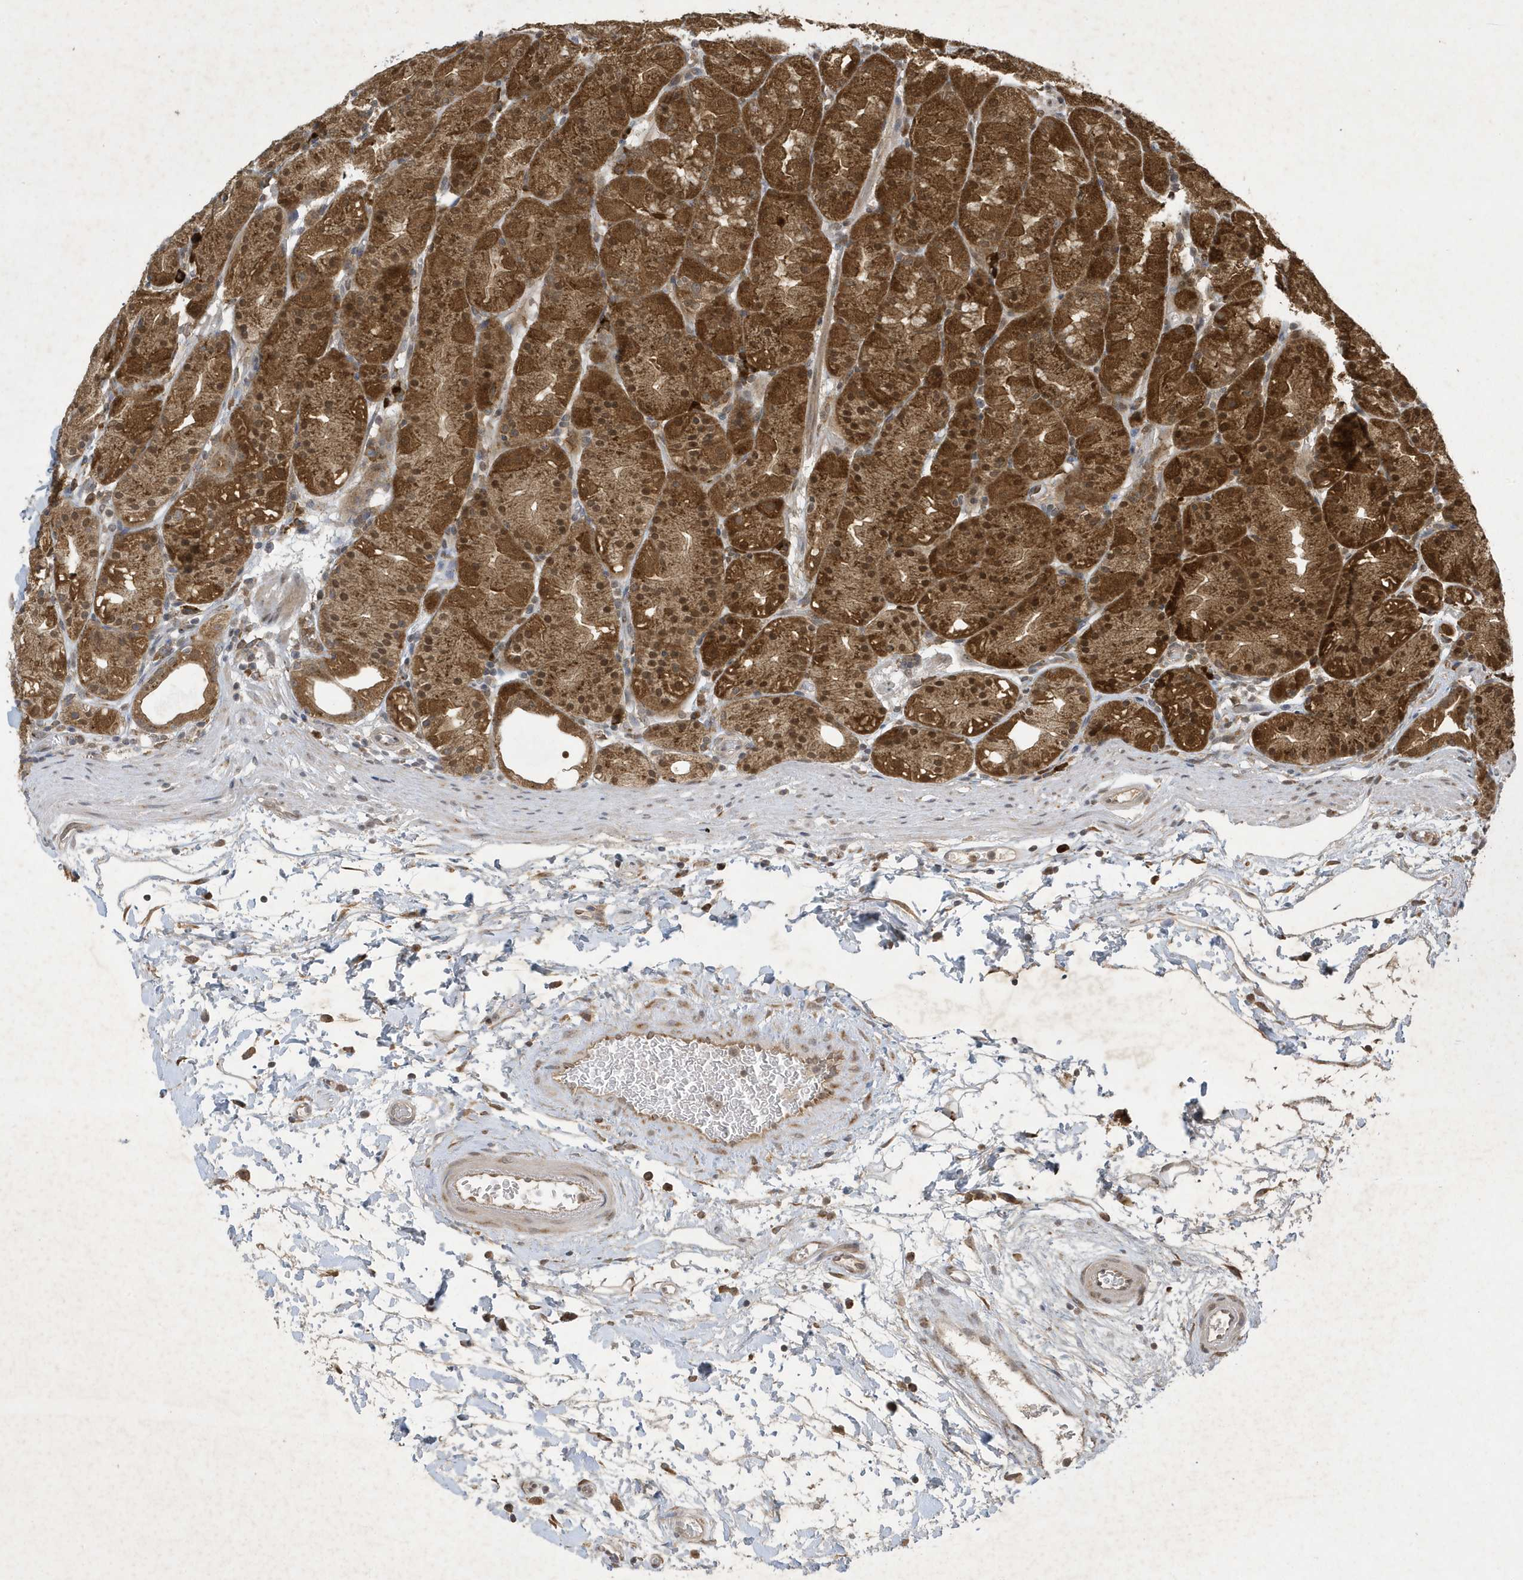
{"staining": {"intensity": "strong", "quantity": ">75%", "location": "cytoplasmic/membranous,nuclear"}, "tissue": "stomach", "cell_type": "Glandular cells", "image_type": "normal", "snomed": [{"axis": "morphology", "description": "Normal tissue, NOS"}, {"axis": "topography", "description": "Stomach, upper"}], "caption": "Protein expression analysis of normal stomach reveals strong cytoplasmic/membranous,nuclear staining in about >75% of glandular cells. (DAB (3,3'-diaminobenzidine) = brown stain, brightfield microscopy at high magnification).", "gene": "STX10", "patient": {"sex": "male", "age": 48}}